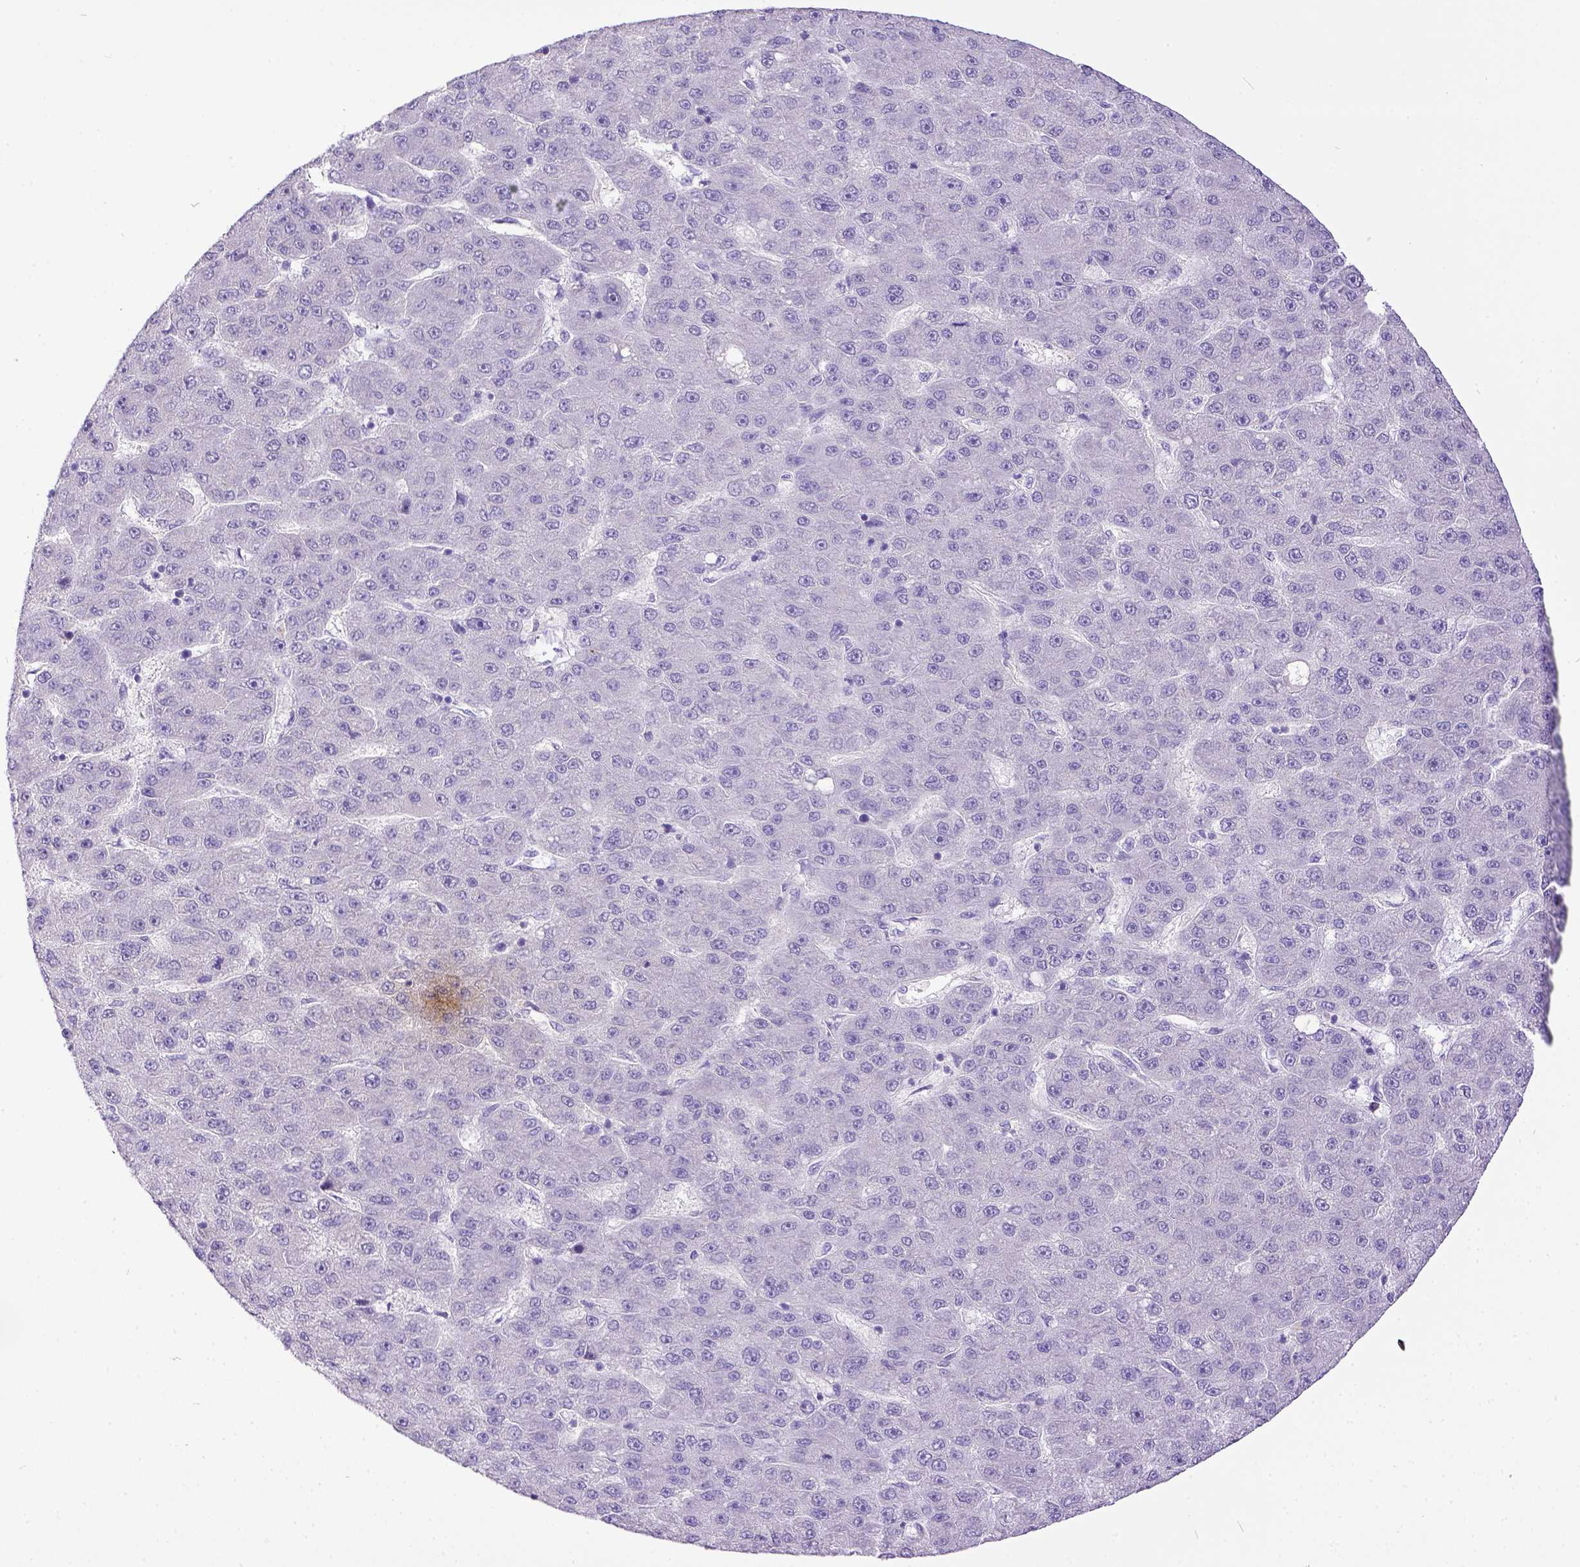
{"staining": {"intensity": "negative", "quantity": "none", "location": "none"}, "tissue": "liver cancer", "cell_type": "Tumor cells", "image_type": "cancer", "snomed": [{"axis": "morphology", "description": "Carcinoma, Hepatocellular, NOS"}, {"axis": "topography", "description": "Liver"}], "caption": "Immunohistochemistry (IHC) of human liver cancer (hepatocellular carcinoma) demonstrates no positivity in tumor cells.", "gene": "KIT", "patient": {"sex": "male", "age": 67}}